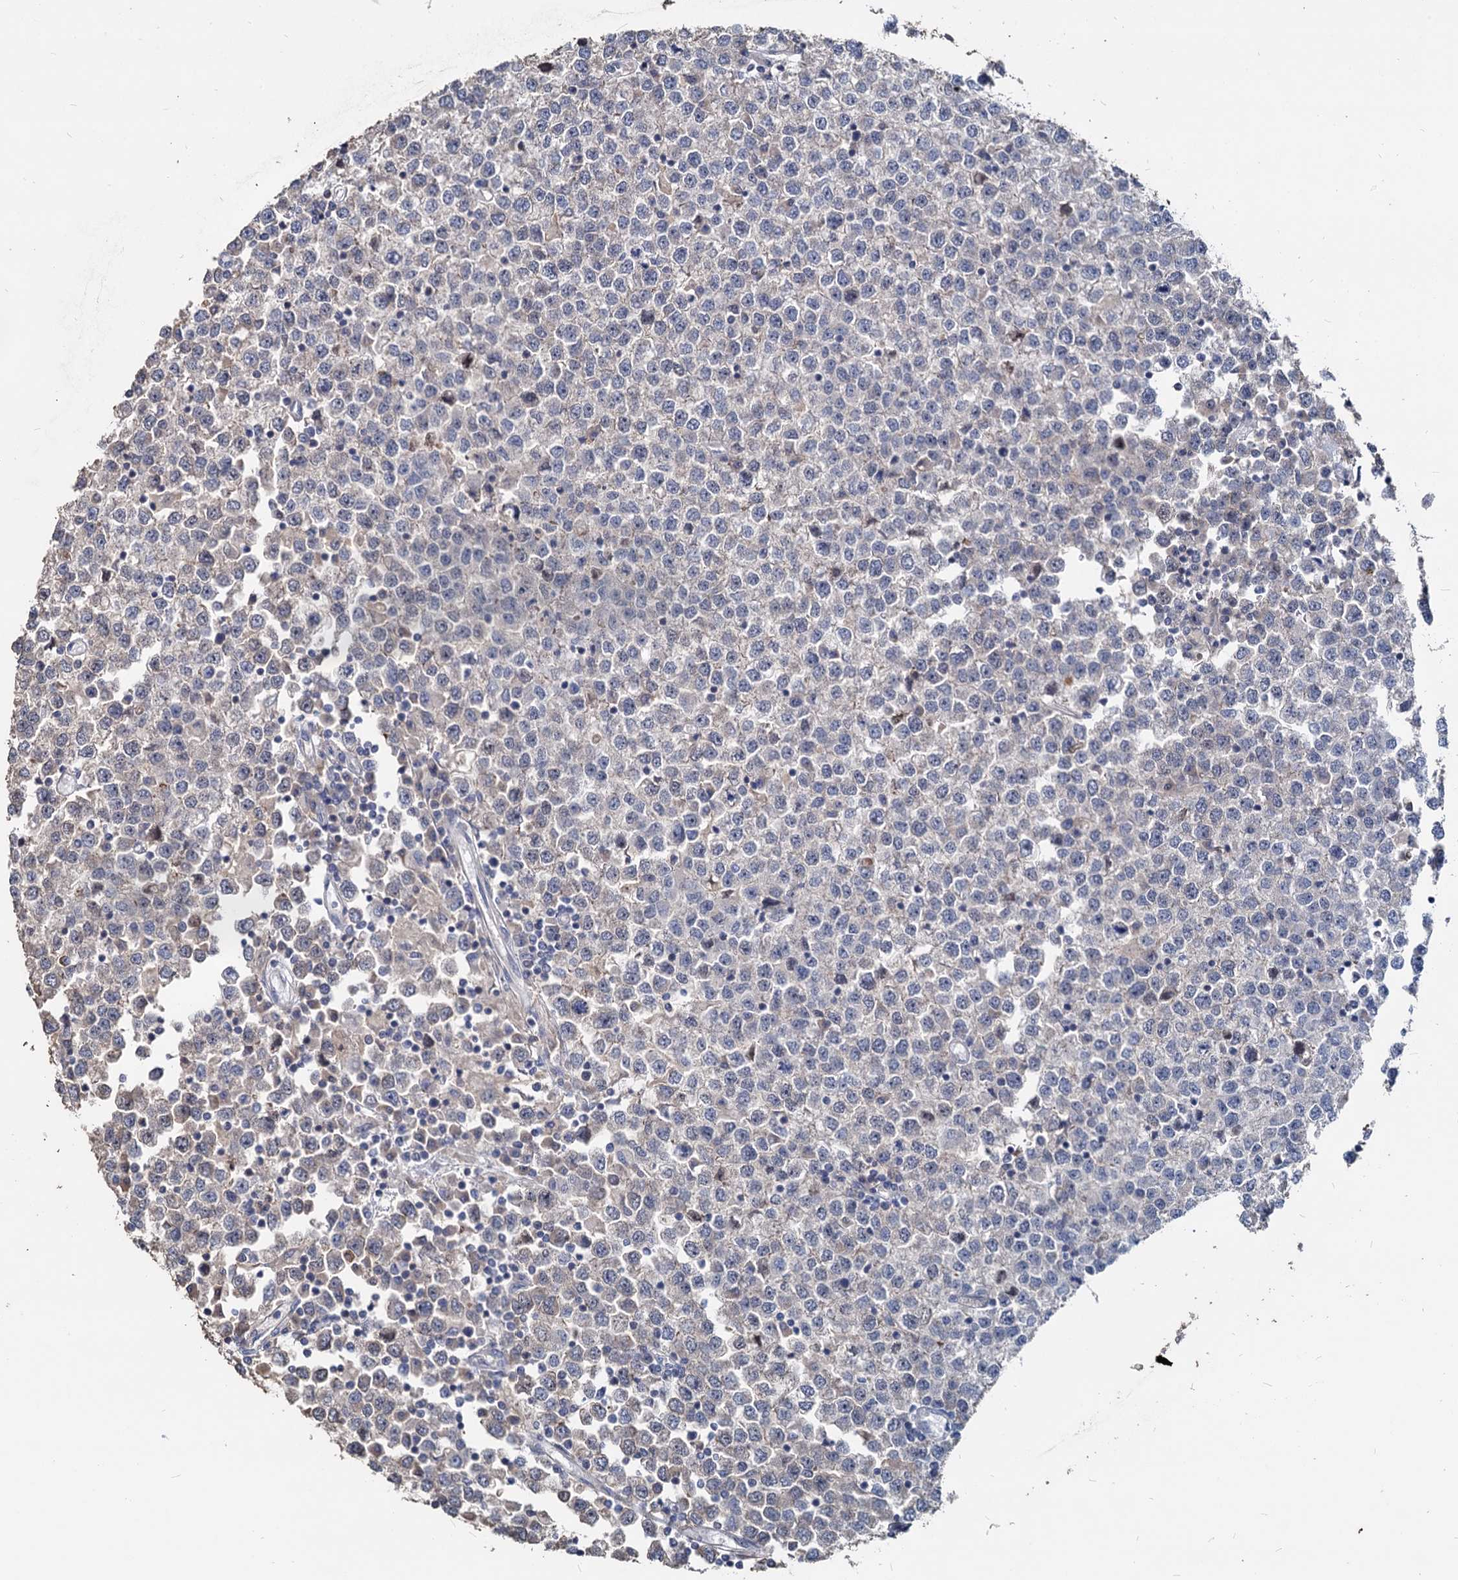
{"staining": {"intensity": "negative", "quantity": "none", "location": "none"}, "tissue": "testis cancer", "cell_type": "Tumor cells", "image_type": "cancer", "snomed": [{"axis": "morphology", "description": "Seminoma, NOS"}, {"axis": "topography", "description": "Testis"}], "caption": "IHC photomicrograph of testis seminoma stained for a protein (brown), which displays no expression in tumor cells. Brightfield microscopy of immunohistochemistry stained with DAB (brown) and hematoxylin (blue), captured at high magnification.", "gene": "DEPDC4", "patient": {"sex": "male", "age": 65}}